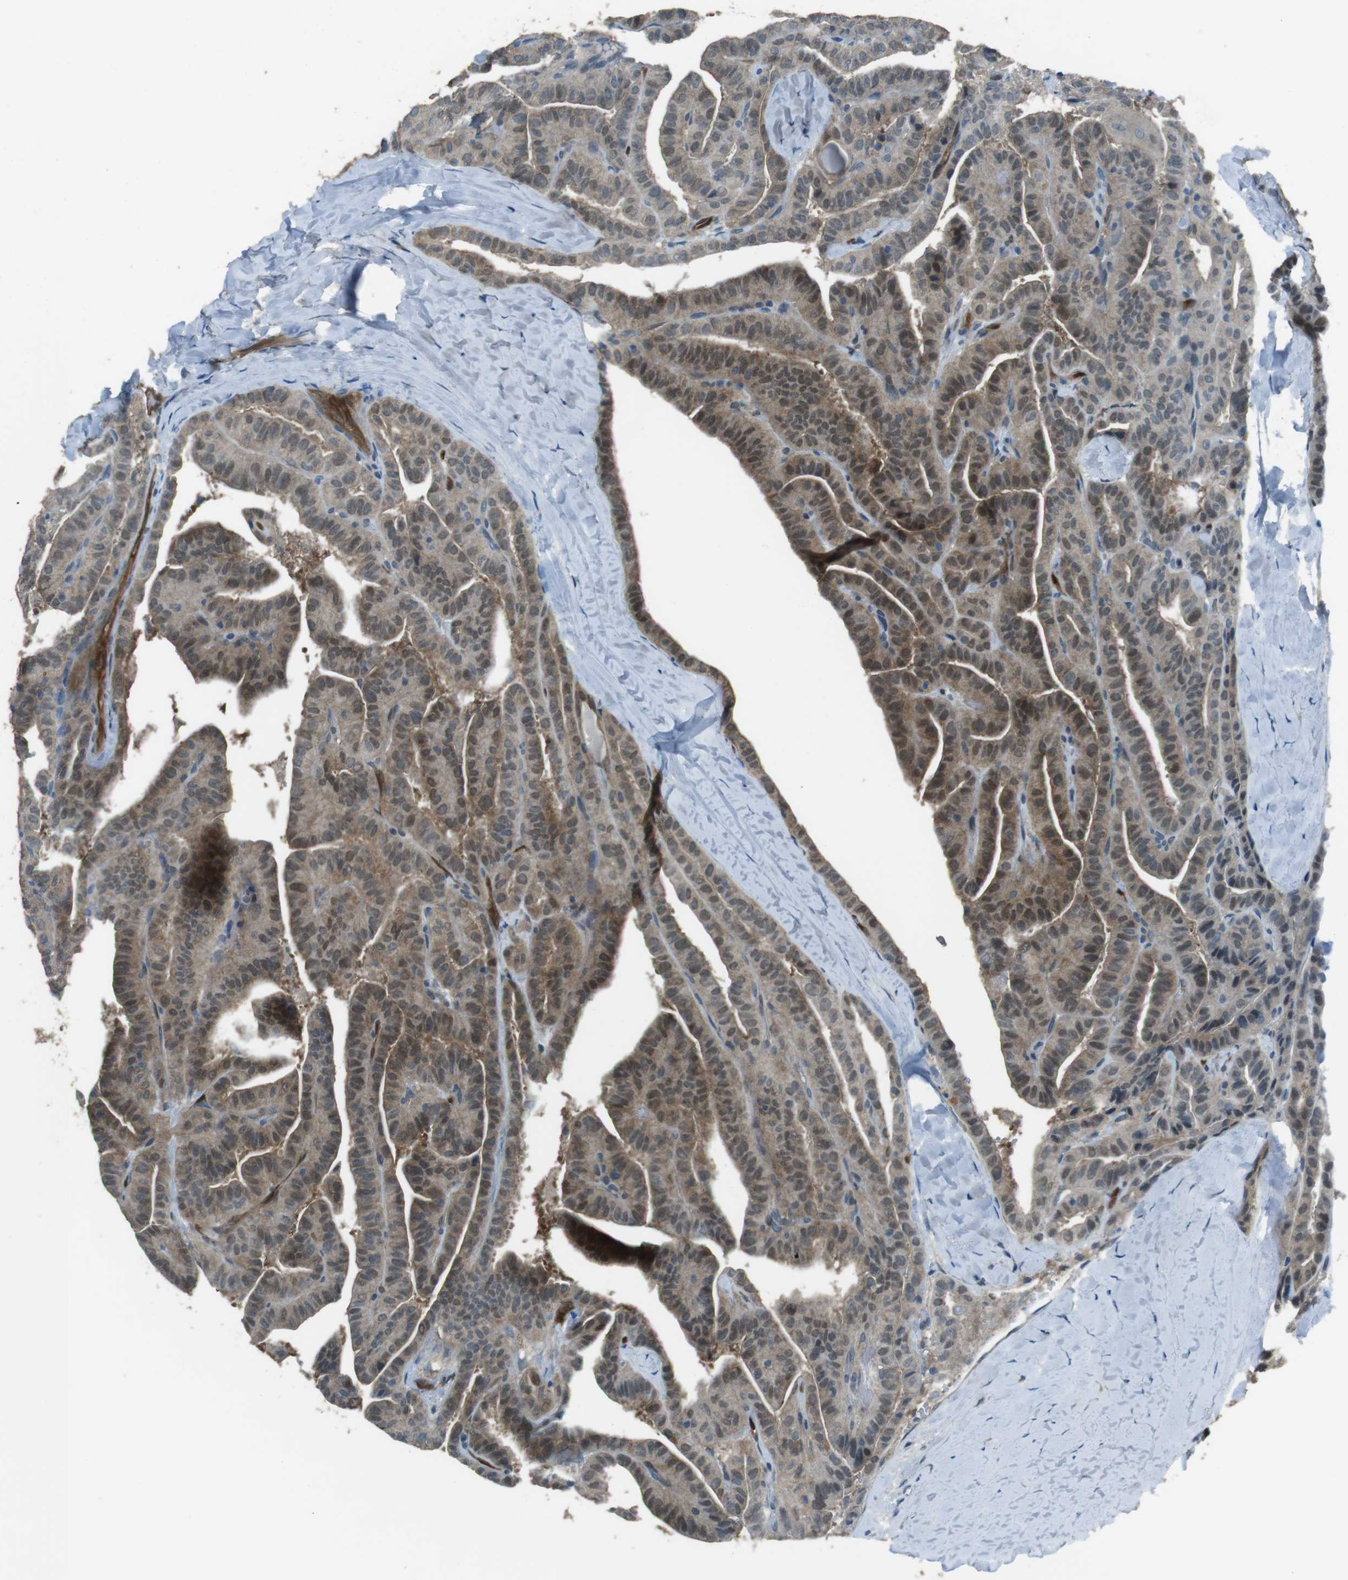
{"staining": {"intensity": "weak", "quantity": "25%-75%", "location": "cytoplasmic/membranous"}, "tissue": "thyroid cancer", "cell_type": "Tumor cells", "image_type": "cancer", "snomed": [{"axis": "morphology", "description": "Papillary adenocarcinoma, NOS"}, {"axis": "topography", "description": "Thyroid gland"}], "caption": "An IHC micrograph of neoplastic tissue is shown. Protein staining in brown highlights weak cytoplasmic/membranous positivity in papillary adenocarcinoma (thyroid) within tumor cells.", "gene": "MFAP3", "patient": {"sex": "male", "age": 77}}